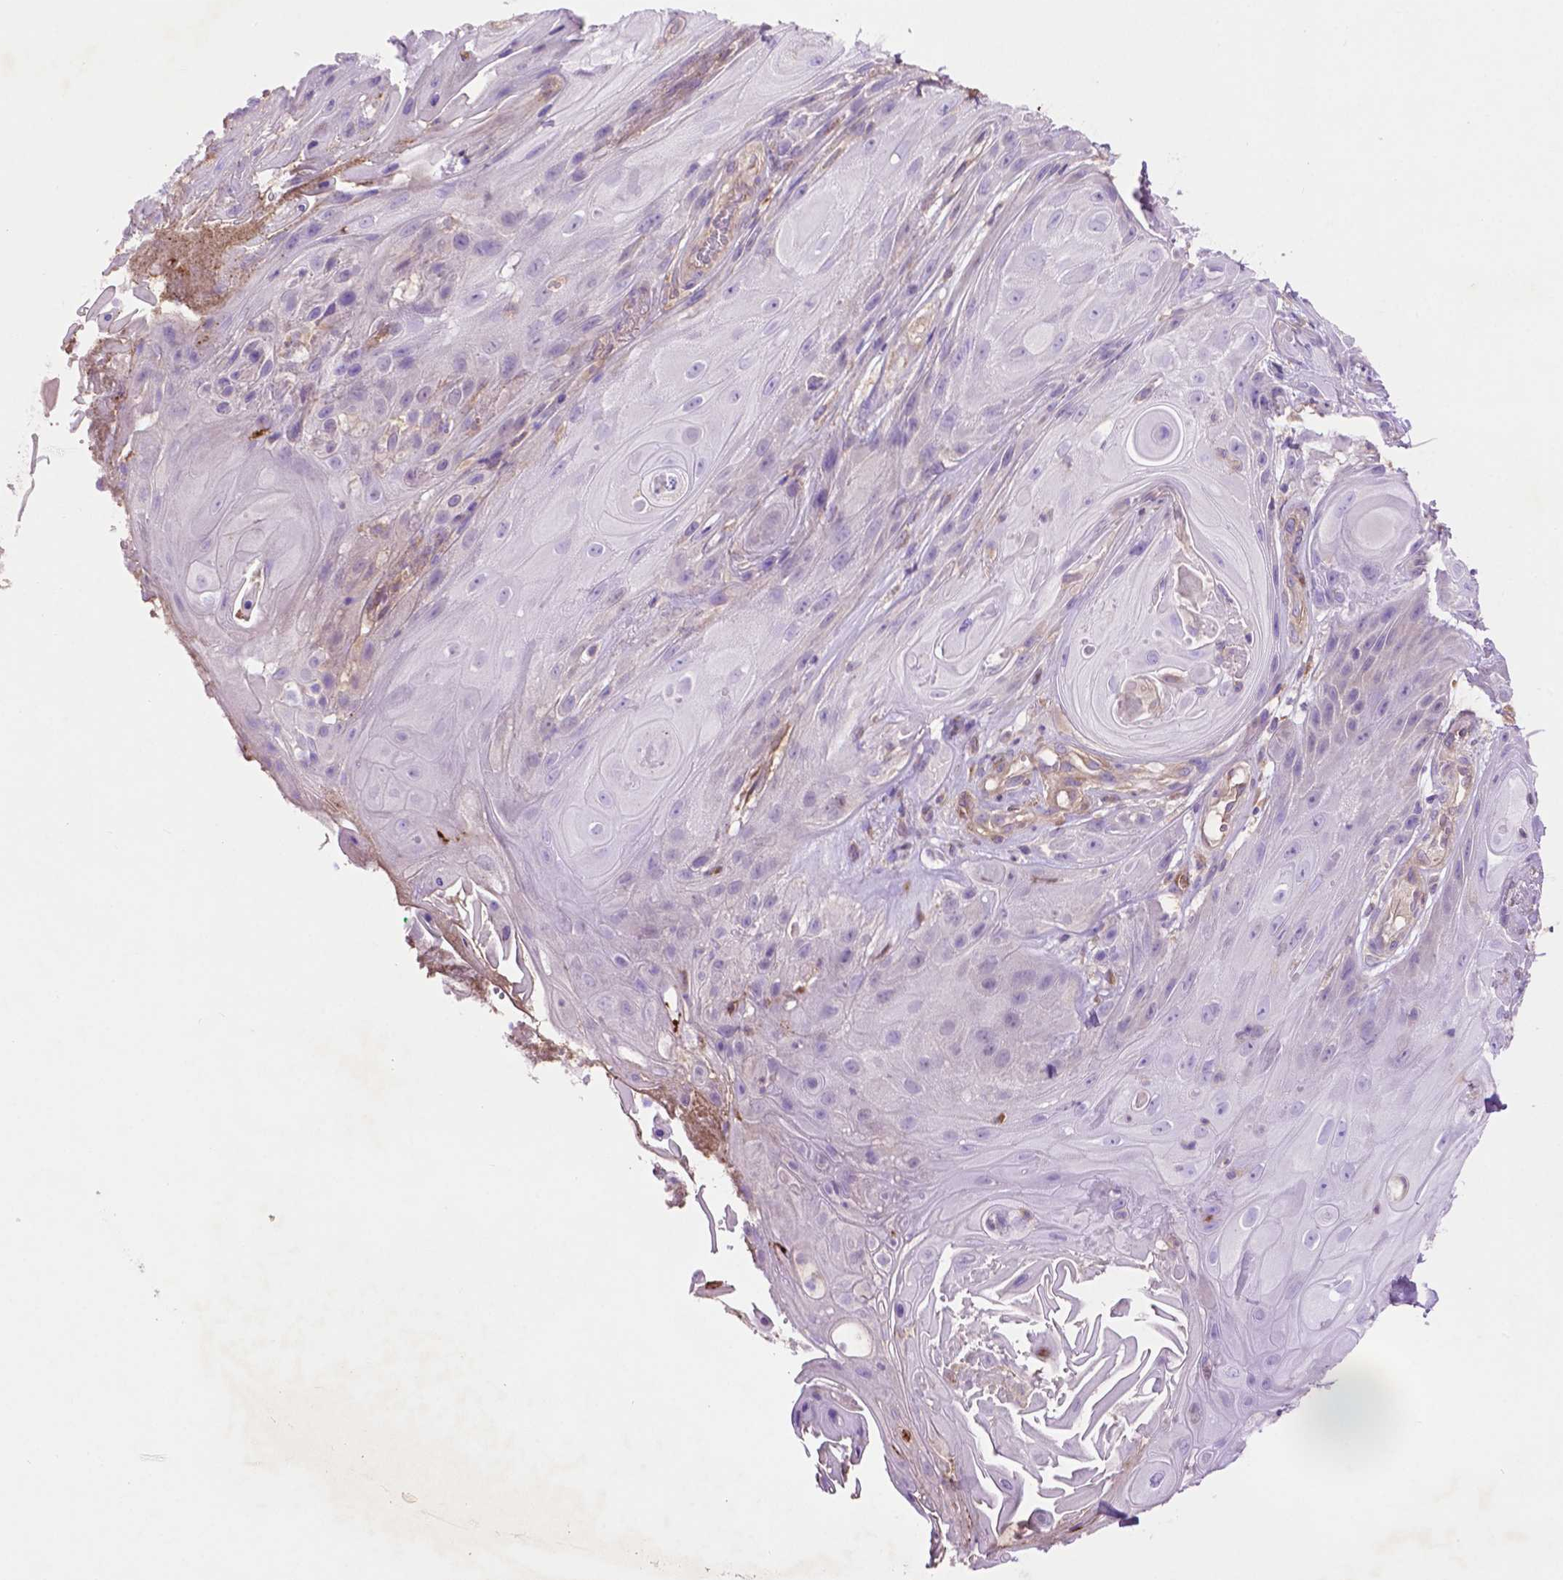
{"staining": {"intensity": "negative", "quantity": "none", "location": "none"}, "tissue": "skin cancer", "cell_type": "Tumor cells", "image_type": "cancer", "snomed": [{"axis": "morphology", "description": "Squamous cell carcinoma, NOS"}, {"axis": "topography", "description": "Skin"}], "caption": "Immunohistochemistry of skin cancer (squamous cell carcinoma) reveals no staining in tumor cells.", "gene": "GDPD5", "patient": {"sex": "male", "age": 62}}